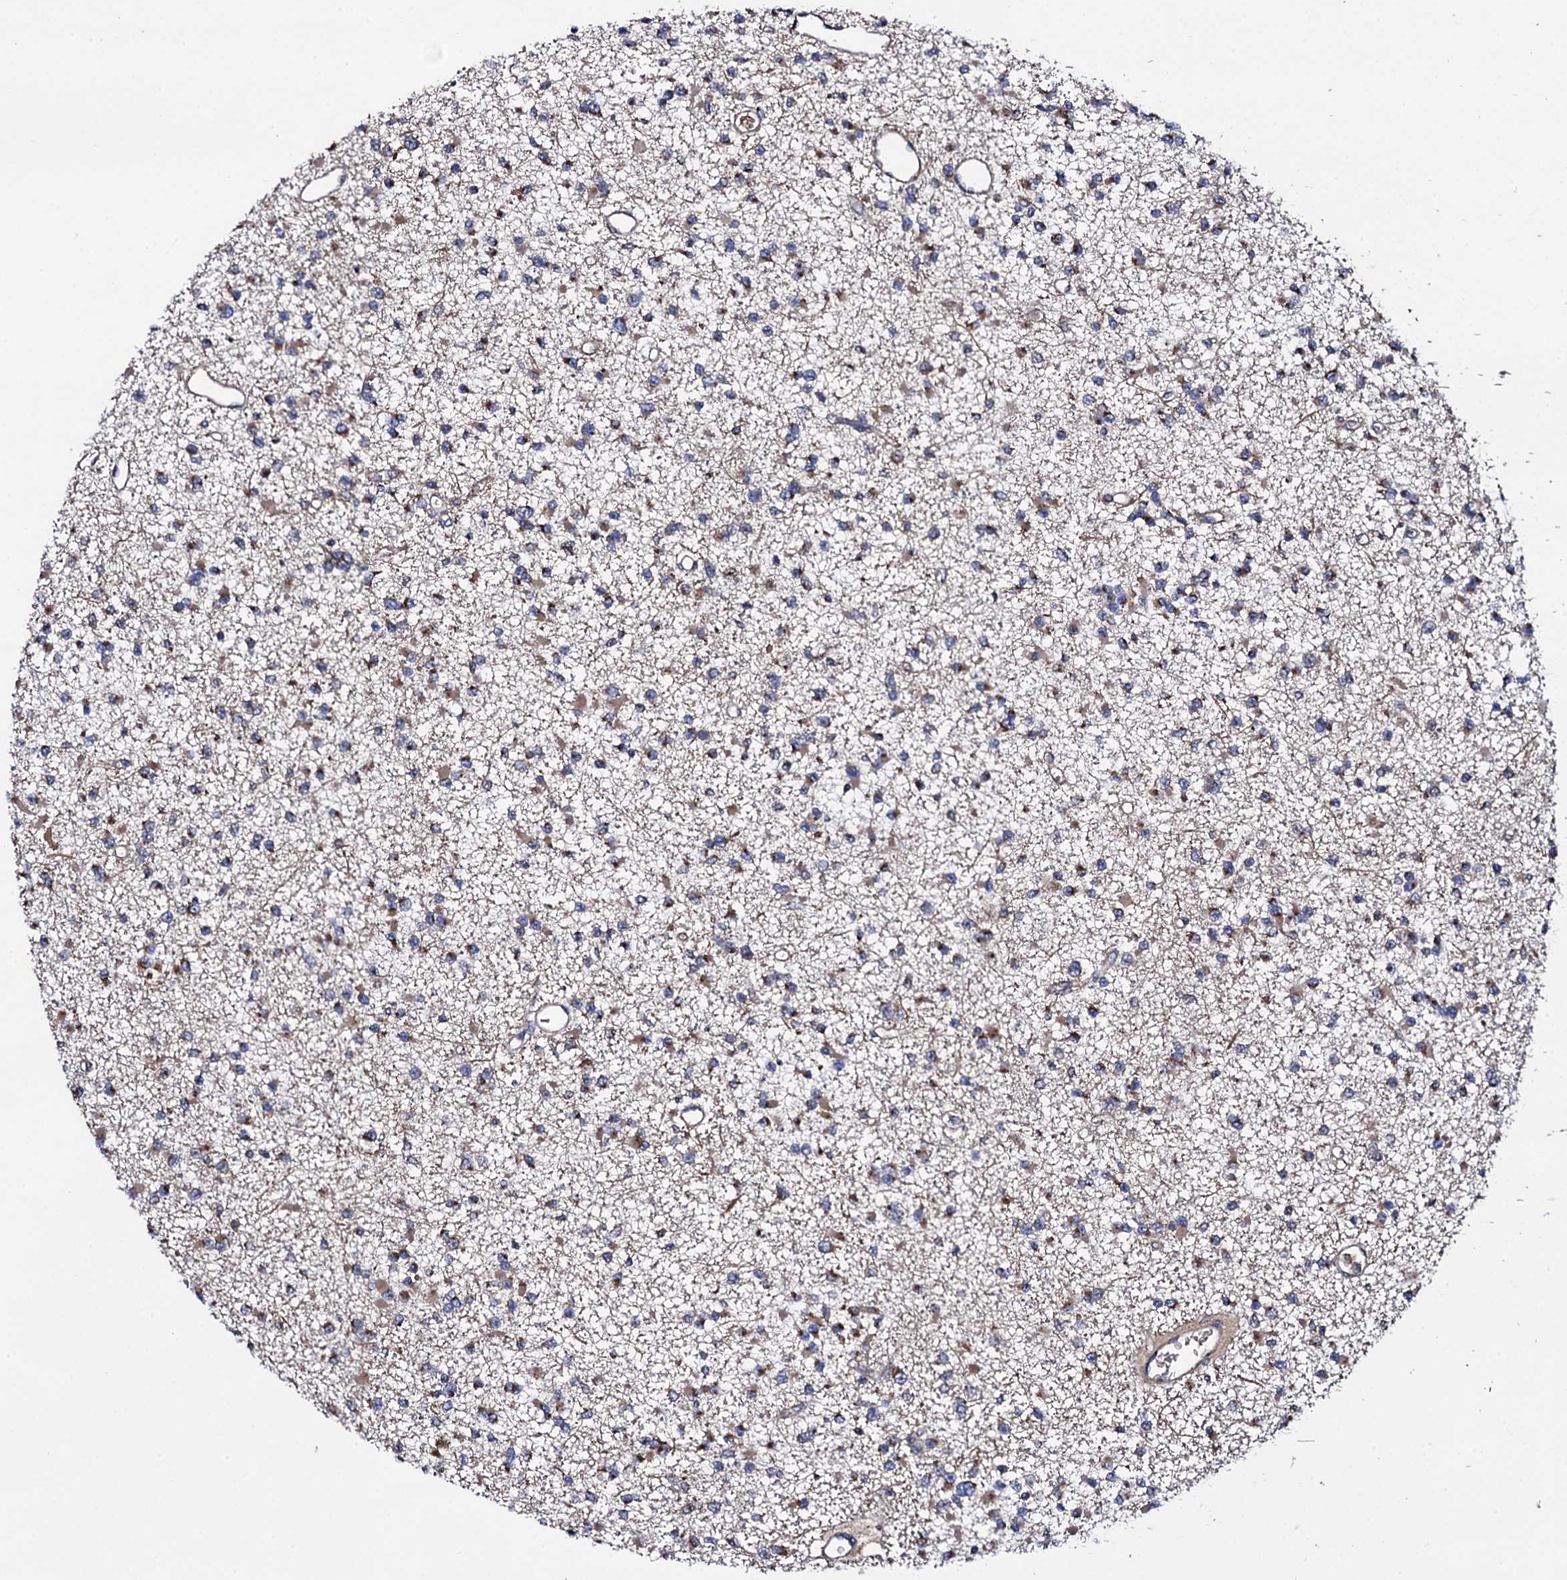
{"staining": {"intensity": "moderate", "quantity": "25%-75%", "location": "cytoplasmic/membranous"}, "tissue": "glioma", "cell_type": "Tumor cells", "image_type": "cancer", "snomed": [{"axis": "morphology", "description": "Glioma, malignant, Low grade"}, {"axis": "topography", "description": "Brain"}], "caption": "A brown stain highlights moderate cytoplasmic/membranous positivity of a protein in human glioma tumor cells.", "gene": "PLET1", "patient": {"sex": "female", "age": 22}}